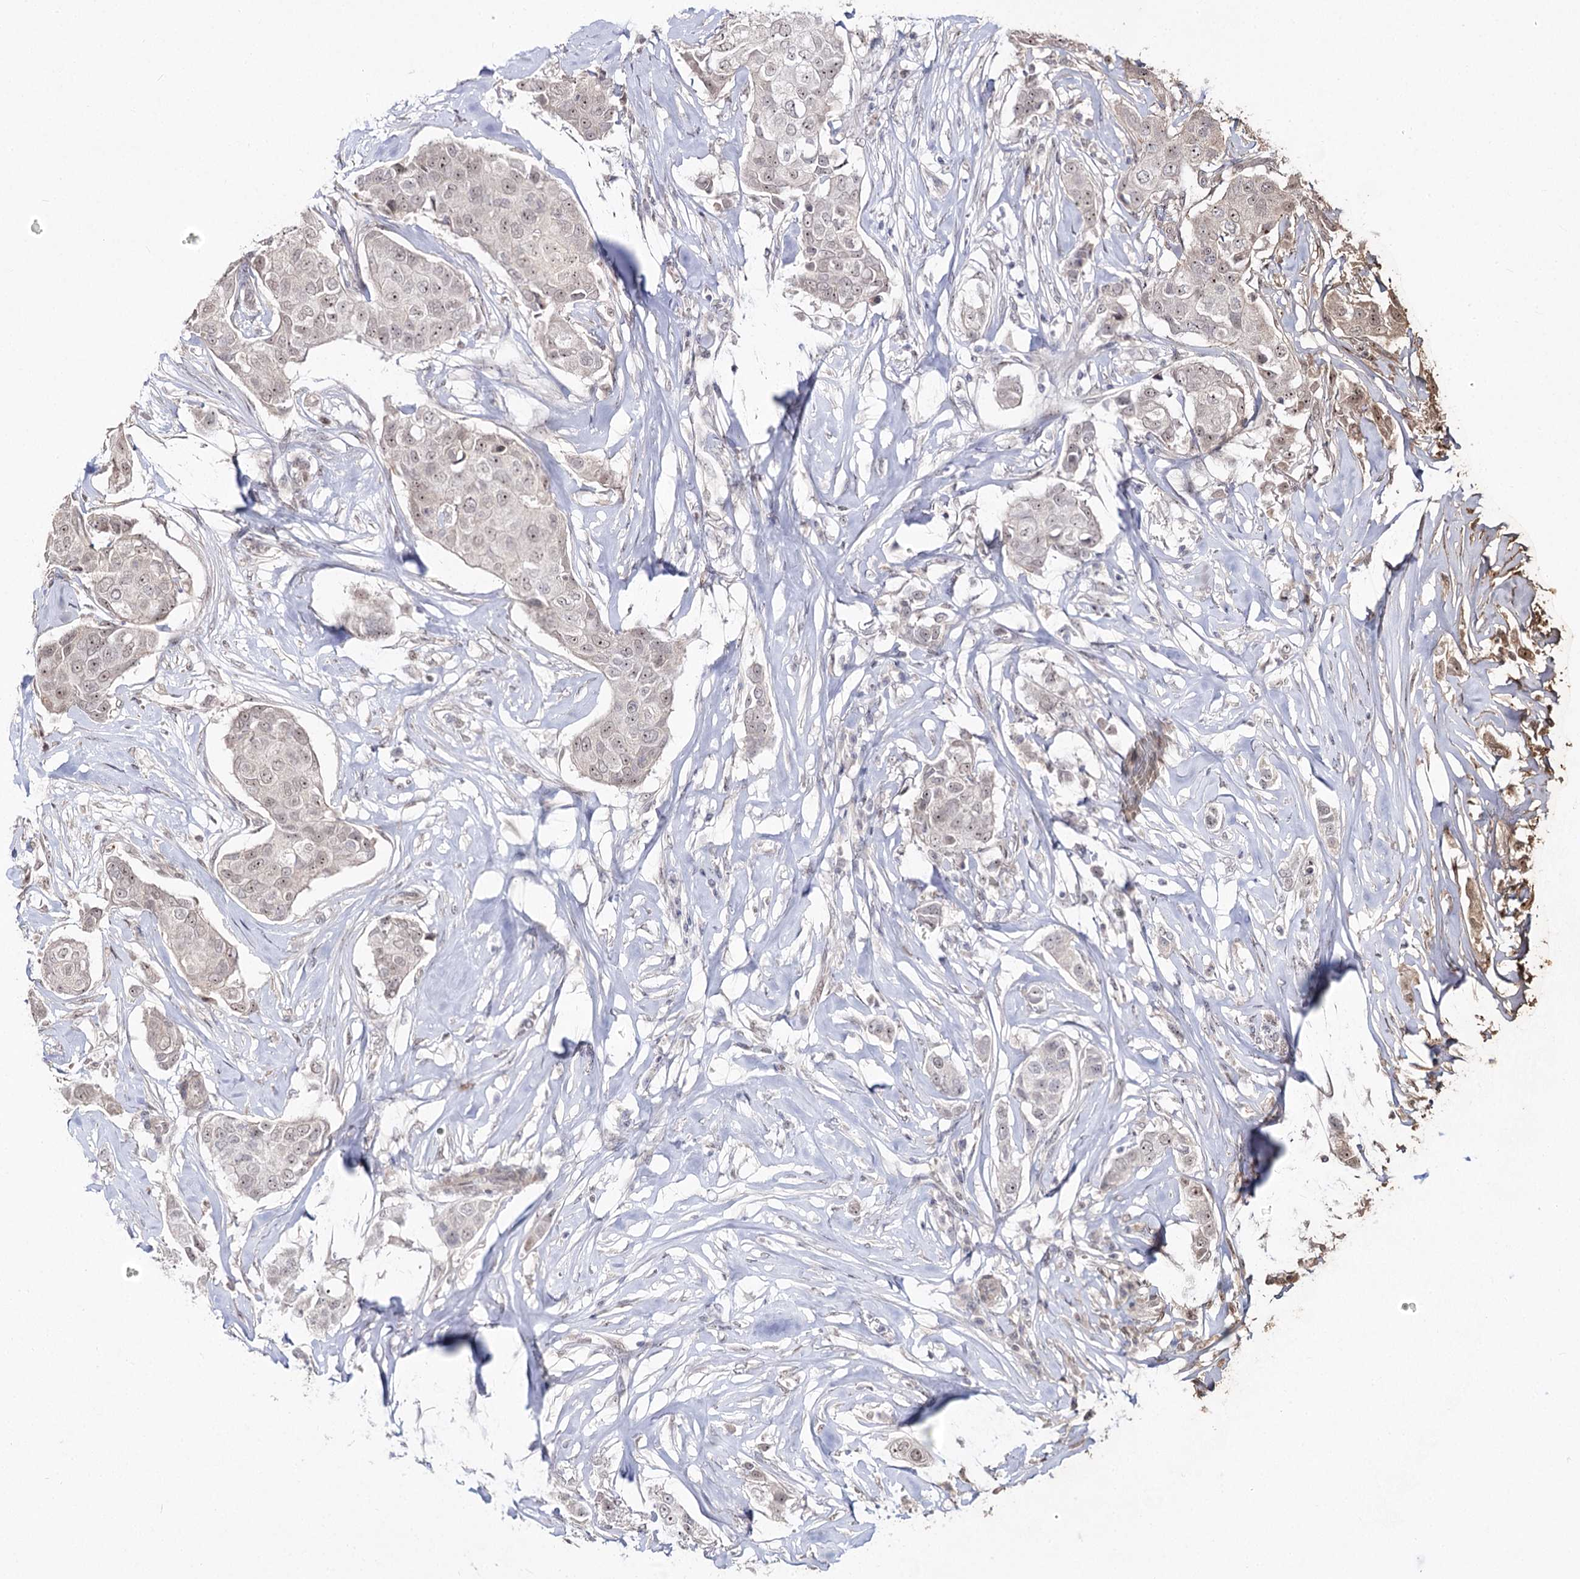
{"staining": {"intensity": "weak", "quantity": "<25%", "location": "nuclear"}, "tissue": "breast cancer", "cell_type": "Tumor cells", "image_type": "cancer", "snomed": [{"axis": "morphology", "description": "Duct carcinoma"}, {"axis": "topography", "description": "Breast"}], "caption": "Immunohistochemical staining of breast cancer (intraductal carcinoma) displays no significant staining in tumor cells.", "gene": "RRP9", "patient": {"sex": "female", "age": 80}}